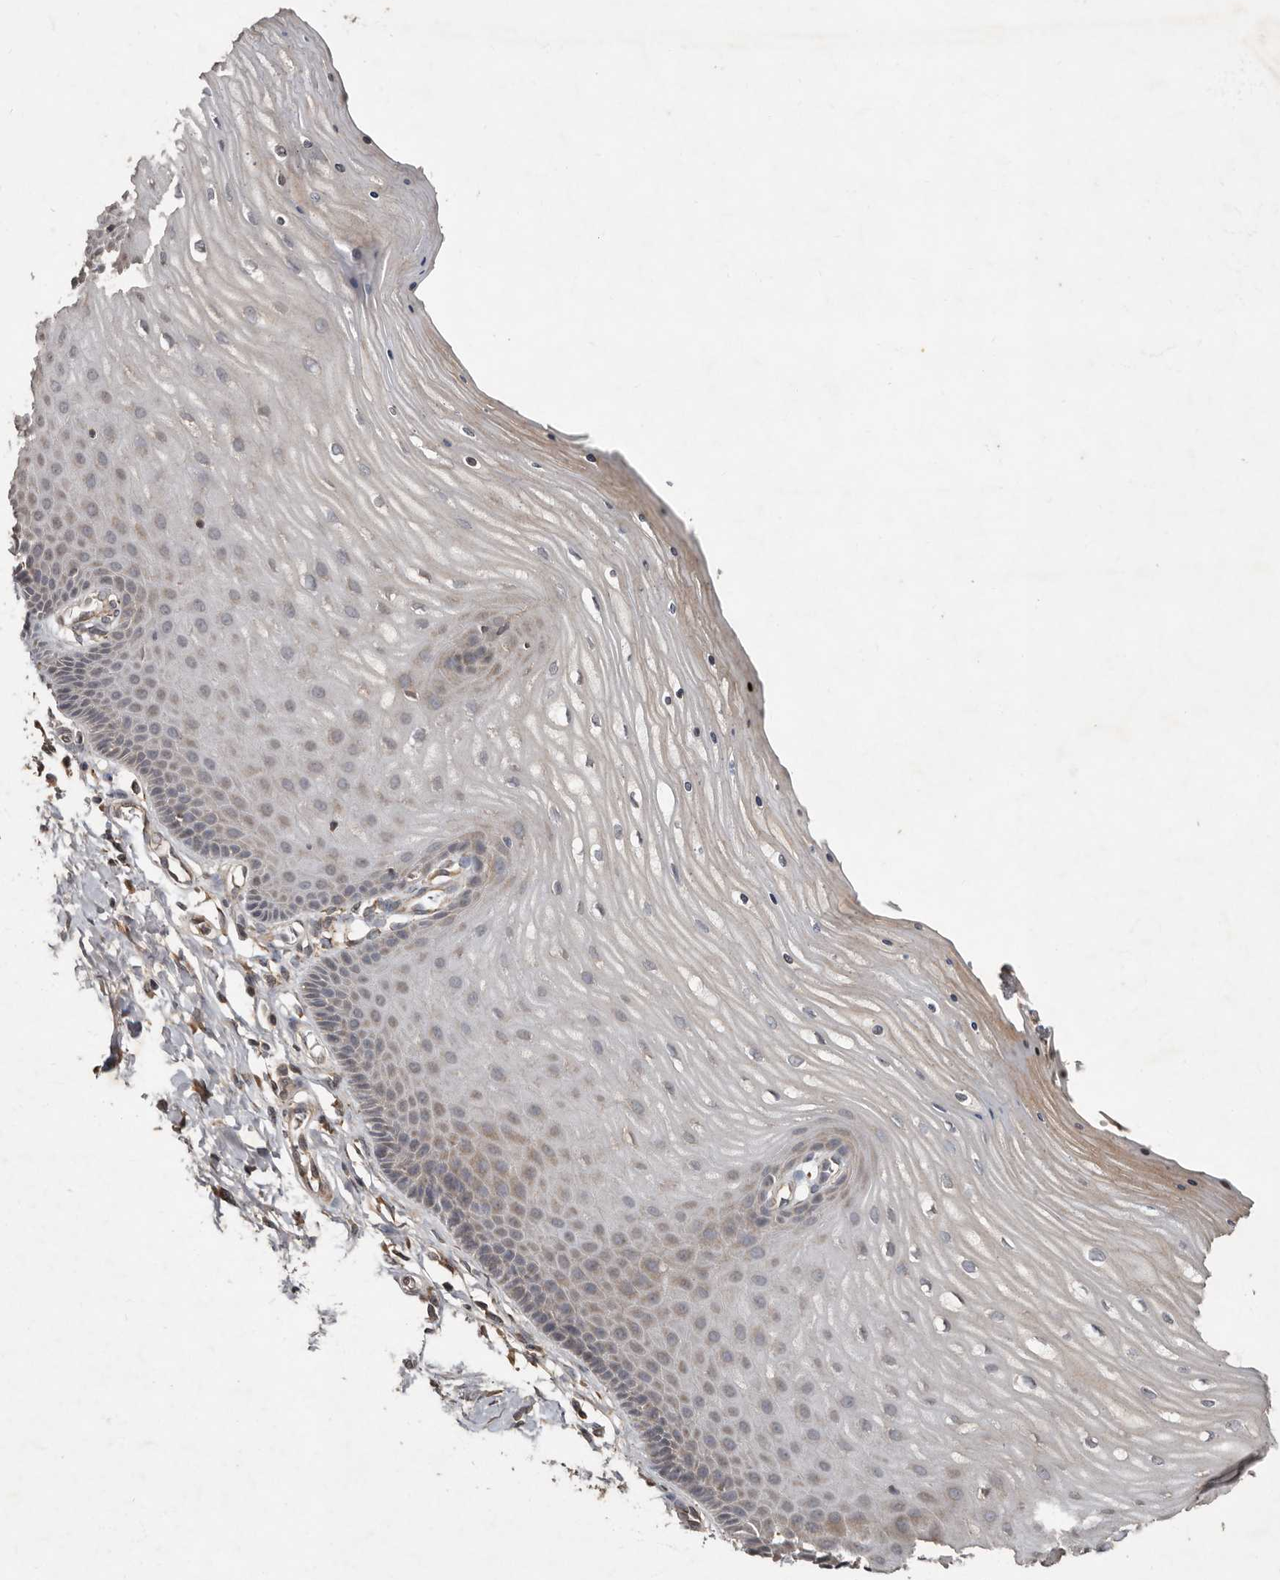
{"staining": {"intensity": "weak", "quantity": ">75%", "location": "cytoplasmic/membranous"}, "tissue": "cervix", "cell_type": "Glandular cells", "image_type": "normal", "snomed": [{"axis": "morphology", "description": "Normal tissue, NOS"}, {"axis": "topography", "description": "Cervix"}], "caption": "Immunohistochemical staining of normal cervix displays low levels of weak cytoplasmic/membranous expression in about >75% of glandular cells. The protein of interest is shown in brown color, while the nuclei are stained blue.", "gene": "KIF26B", "patient": {"sex": "female", "age": 55}}